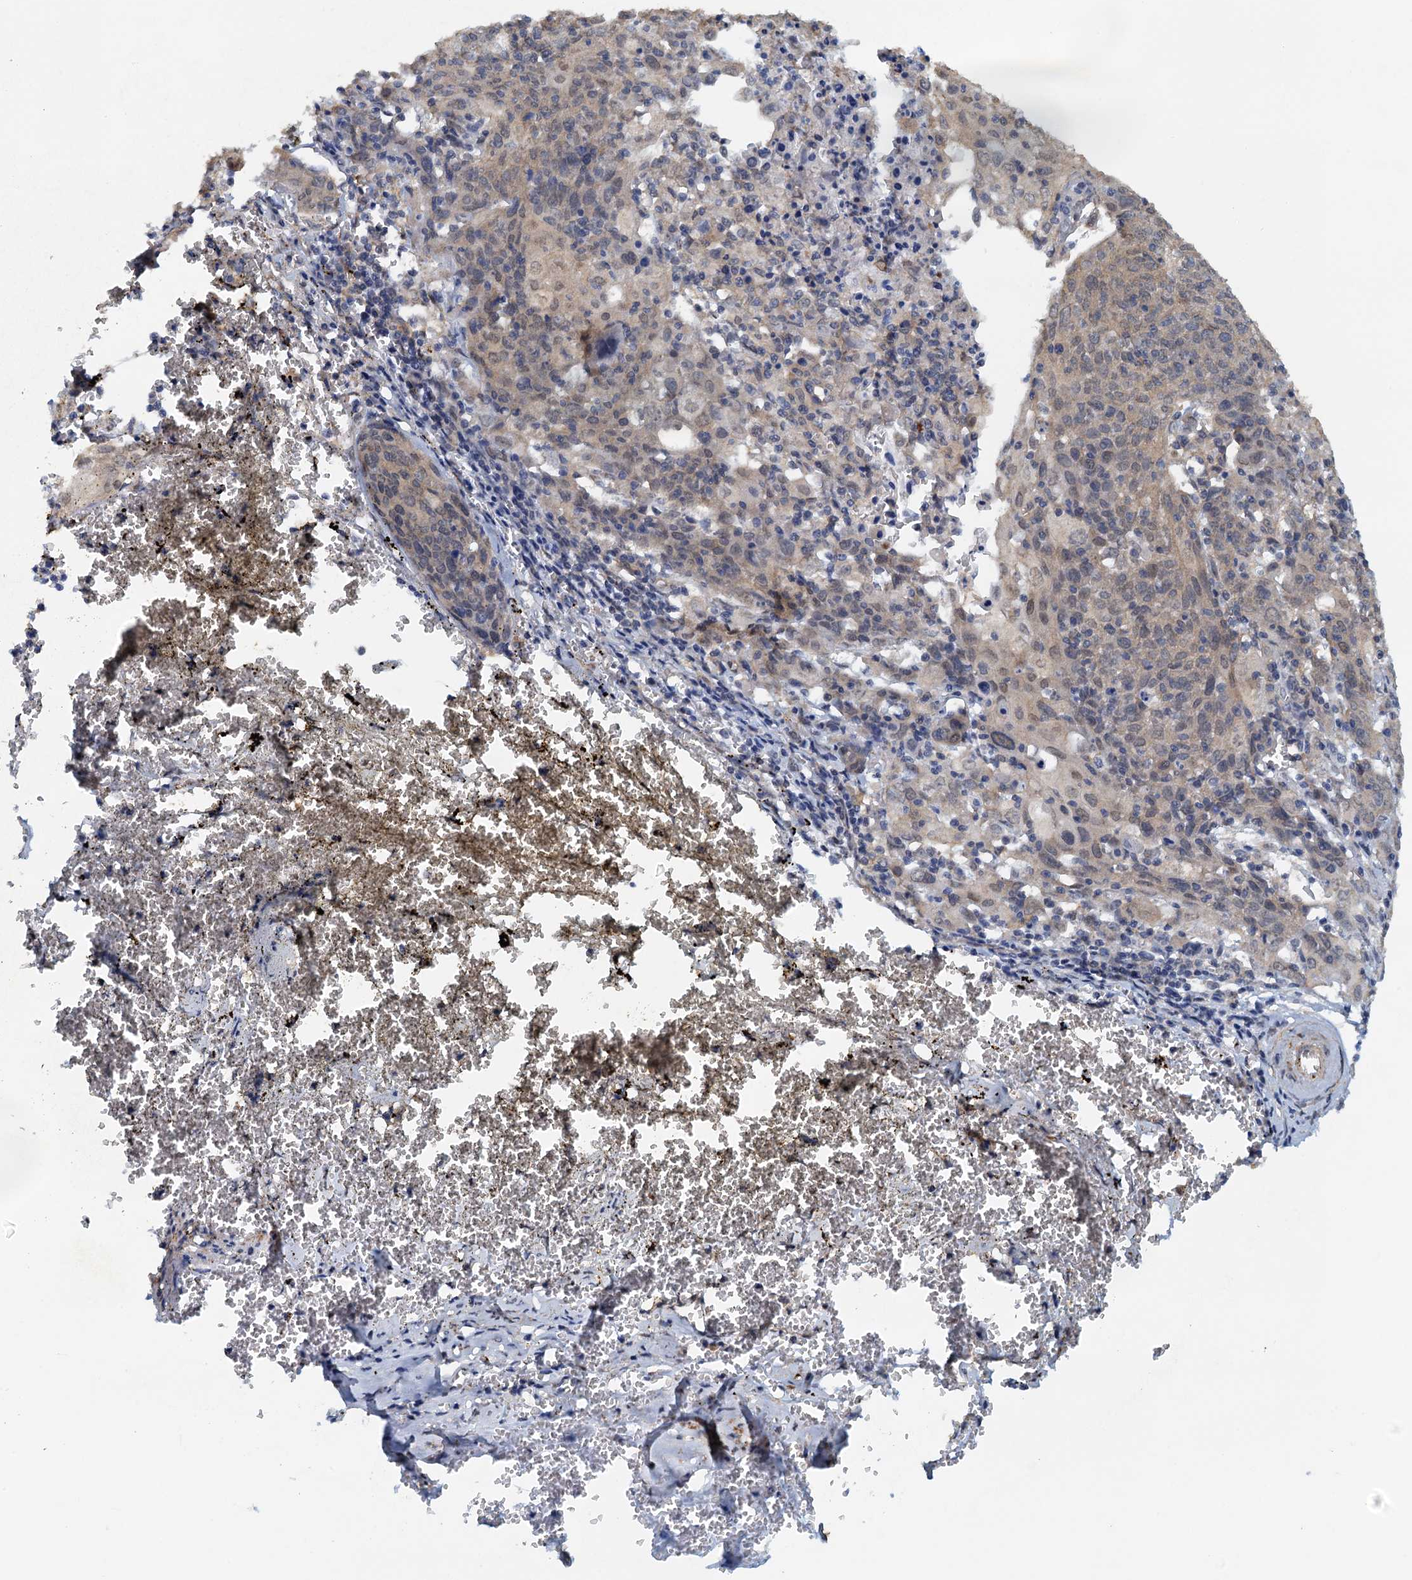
{"staining": {"intensity": "moderate", "quantity": "25%-75%", "location": "cytoplasmic/membranous"}, "tissue": "cervical cancer", "cell_type": "Tumor cells", "image_type": "cancer", "snomed": [{"axis": "morphology", "description": "Squamous cell carcinoma, NOS"}, {"axis": "topography", "description": "Cervix"}], "caption": "Cervical cancer stained with a brown dye shows moderate cytoplasmic/membranous positive expression in approximately 25%-75% of tumor cells.", "gene": "UBL7", "patient": {"sex": "female", "age": 67}}